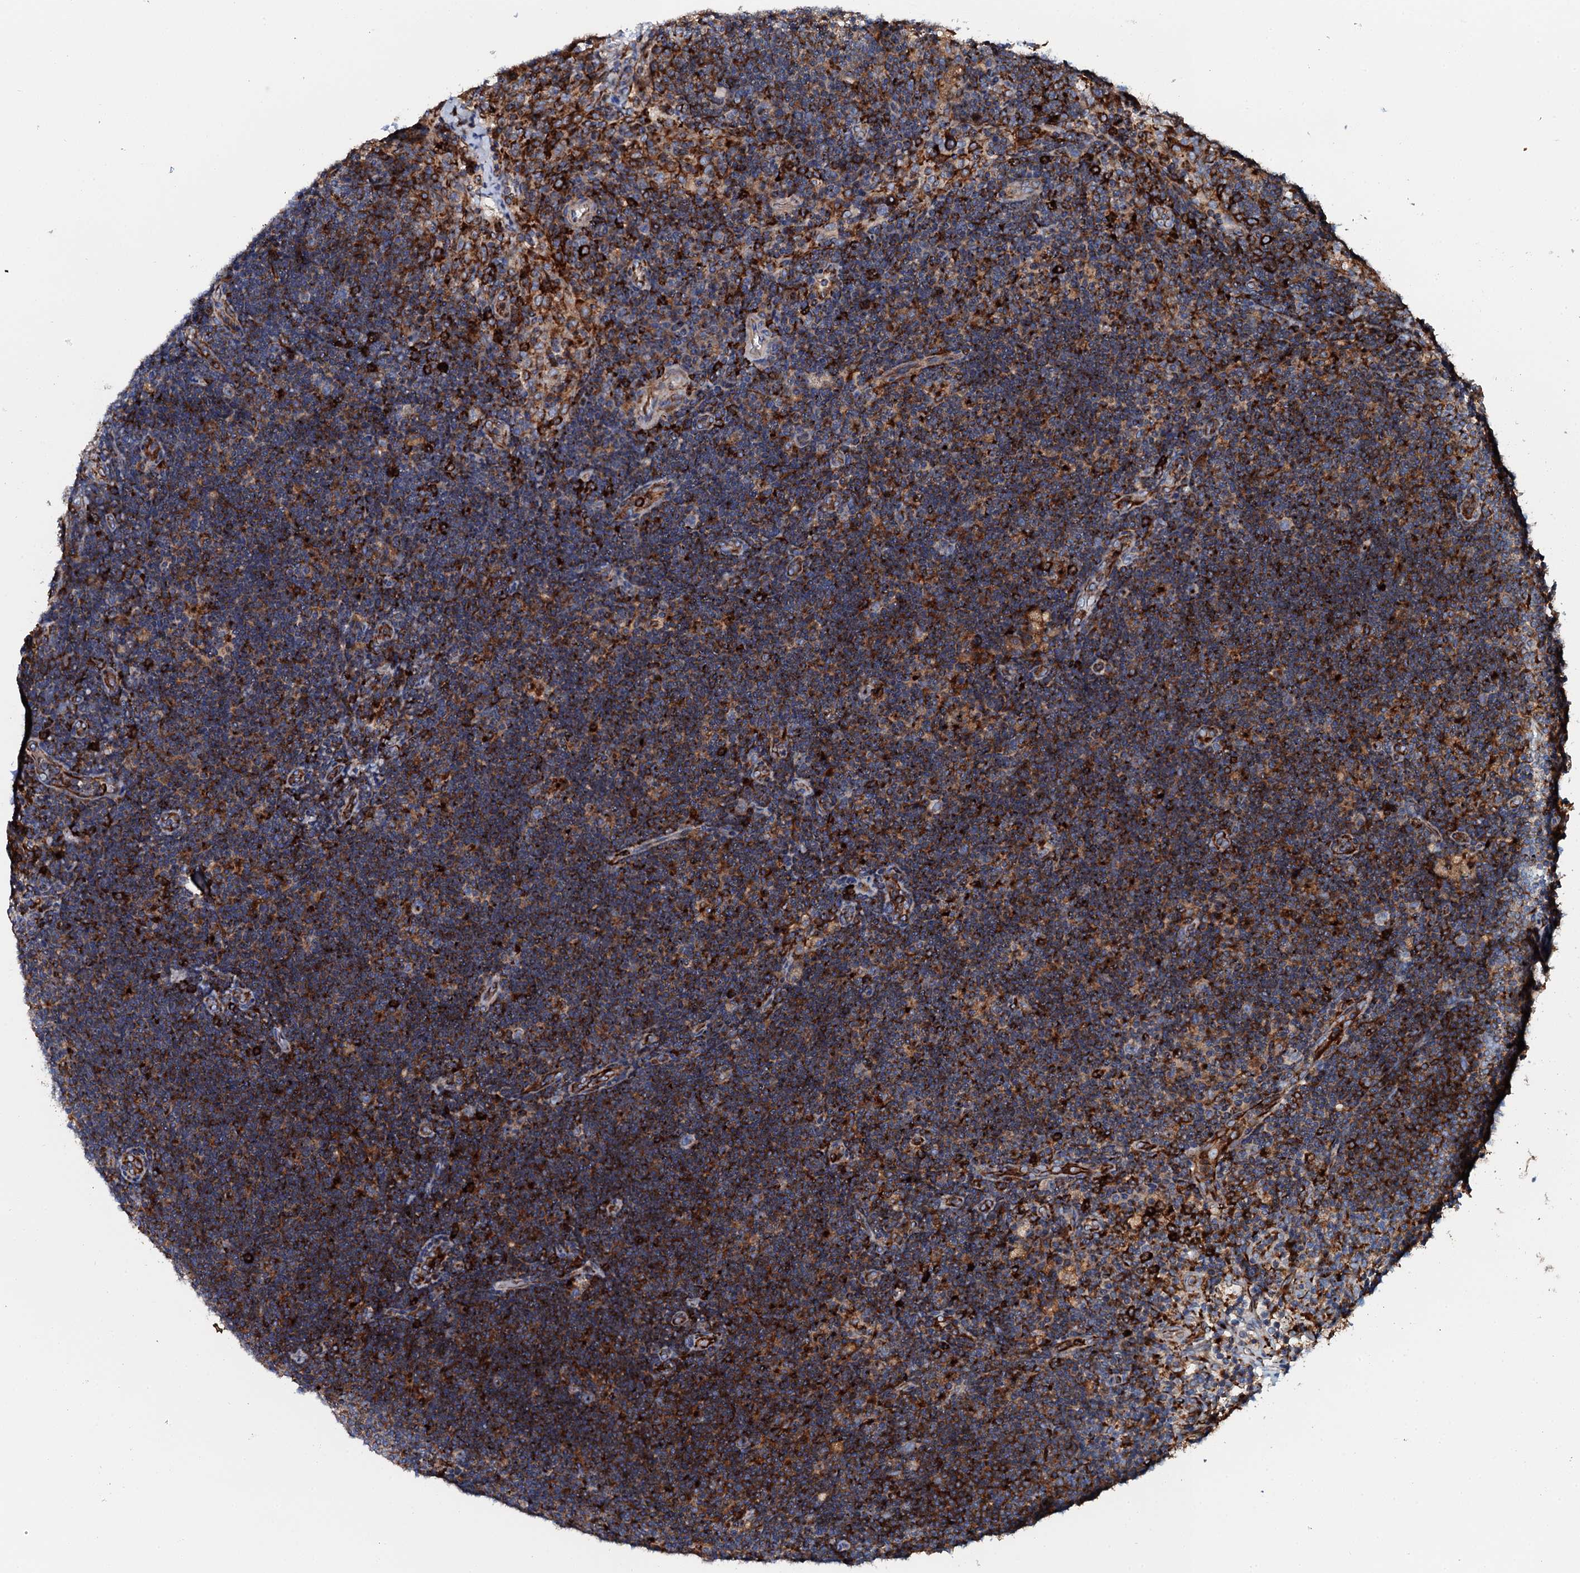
{"staining": {"intensity": "moderate", "quantity": ">75%", "location": "cytoplasmic/membranous"}, "tissue": "lymph node", "cell_type": "Germinal center cells", "image_type": "normal", "snomed": [{"axis": "morphology", "description": "Normal tissue, NOS"}, {"axis": "topography", "description": "Lymph node"}], "caption": "Immunohistochemistry (DAB) staining of benign human lymph node exhibits moderate cytoplasmic/membranous protein staining in approximately >75% of germinal center cells. Nuclei are stained in blue.", "gene": "VAMP8", "patient": {"sex": "female", "age": 70}}